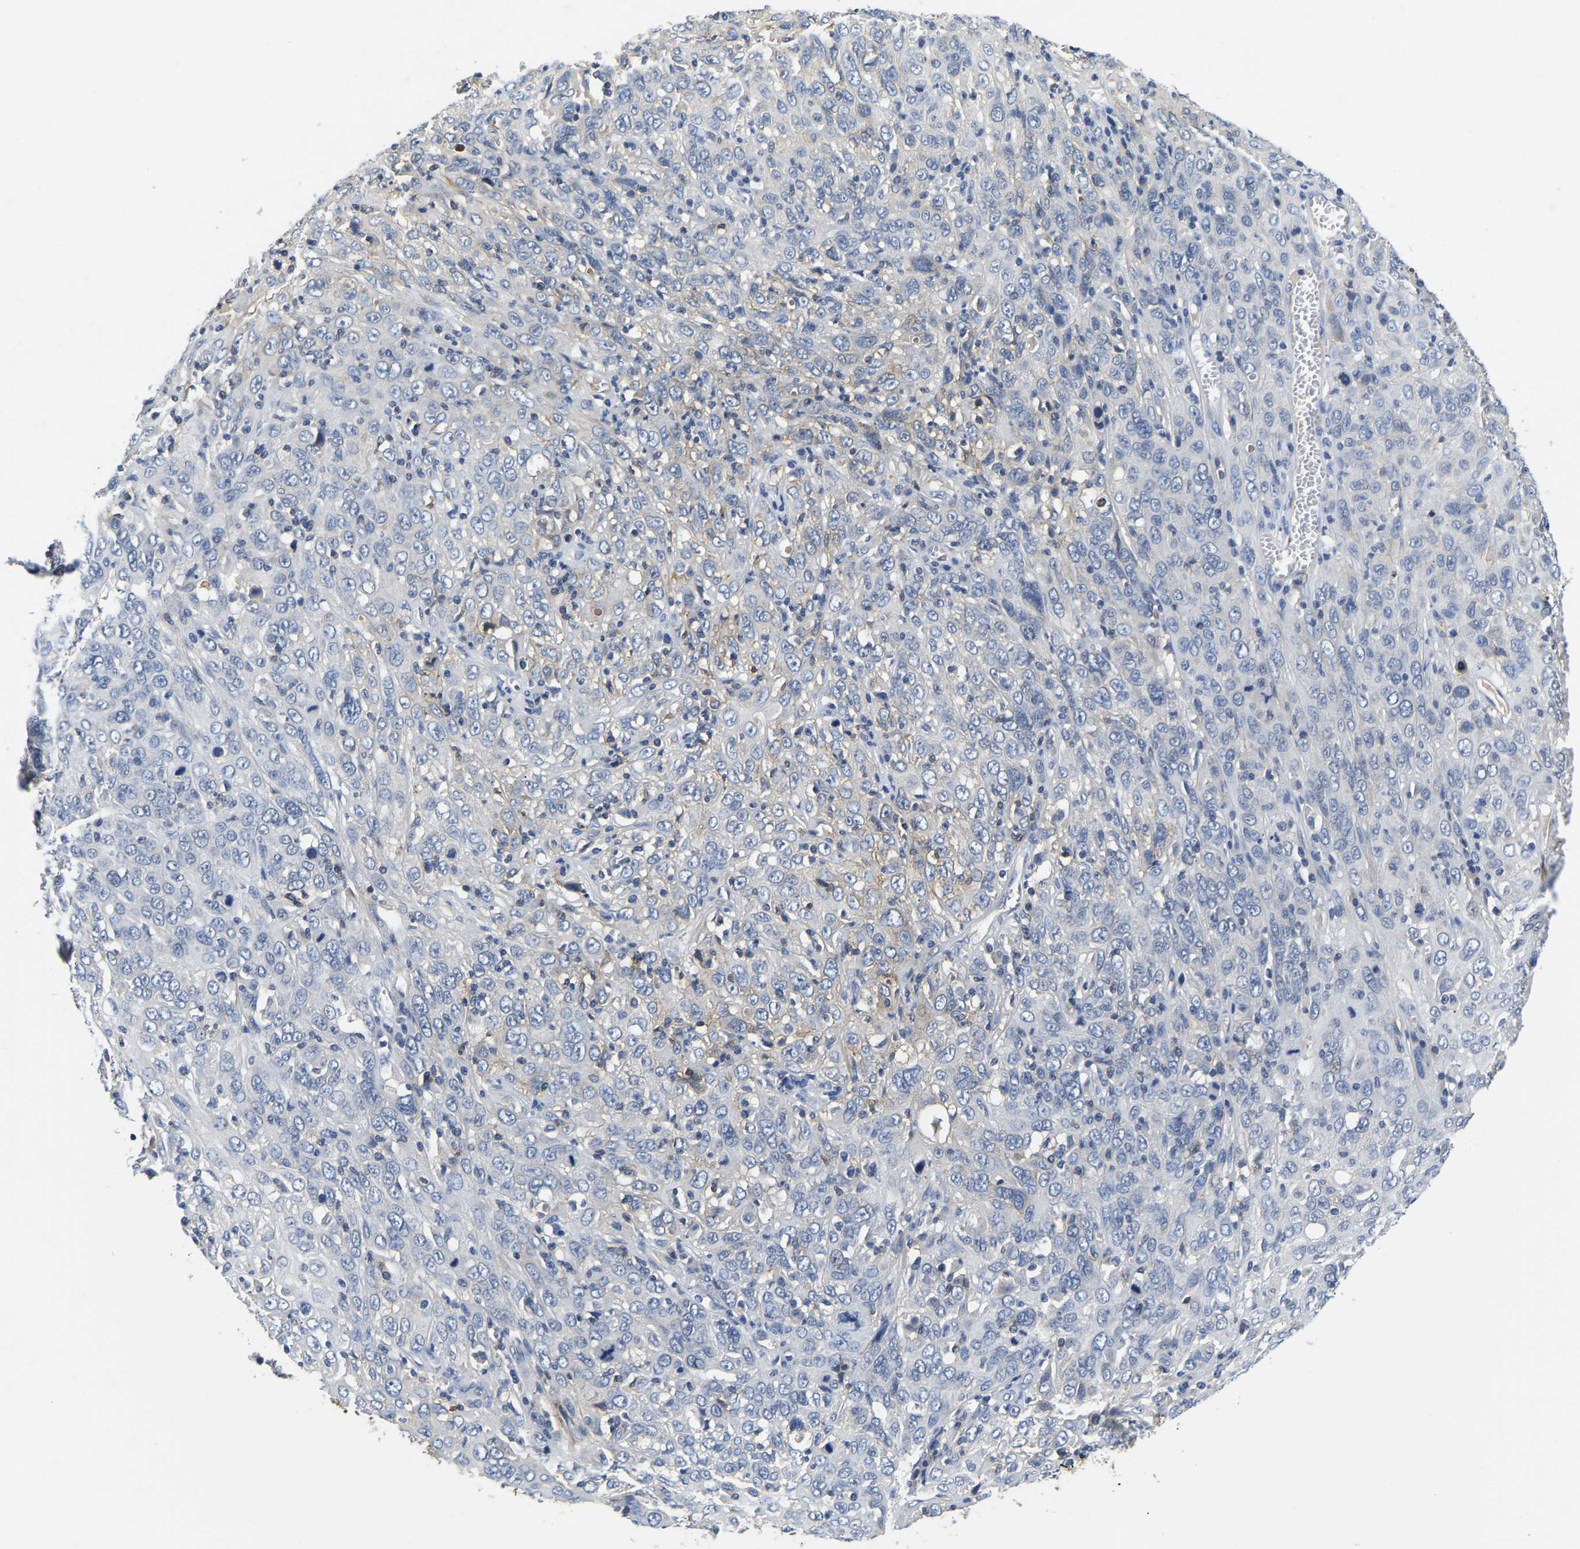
{"staining": {"intensity": "weak", "quantity": "<25%", "location": "cytoplasmic/membranous"}, "tissue": "cervical cancer", "cell_type": "Tumor cells", "image_type": "cancer", "snomed": [{"axis": "morphology", "description": "Squamous cell carcinoma, NOS"}, {"axis": "topography", "description": "Cervix"}], "caption": "Cervical squamous cell carcinoma stained for a protein using immunohistochemistry shows no expression tumor cells.", "gene": "ITGA2", "patient": {"sex": "female", "age": 46}}